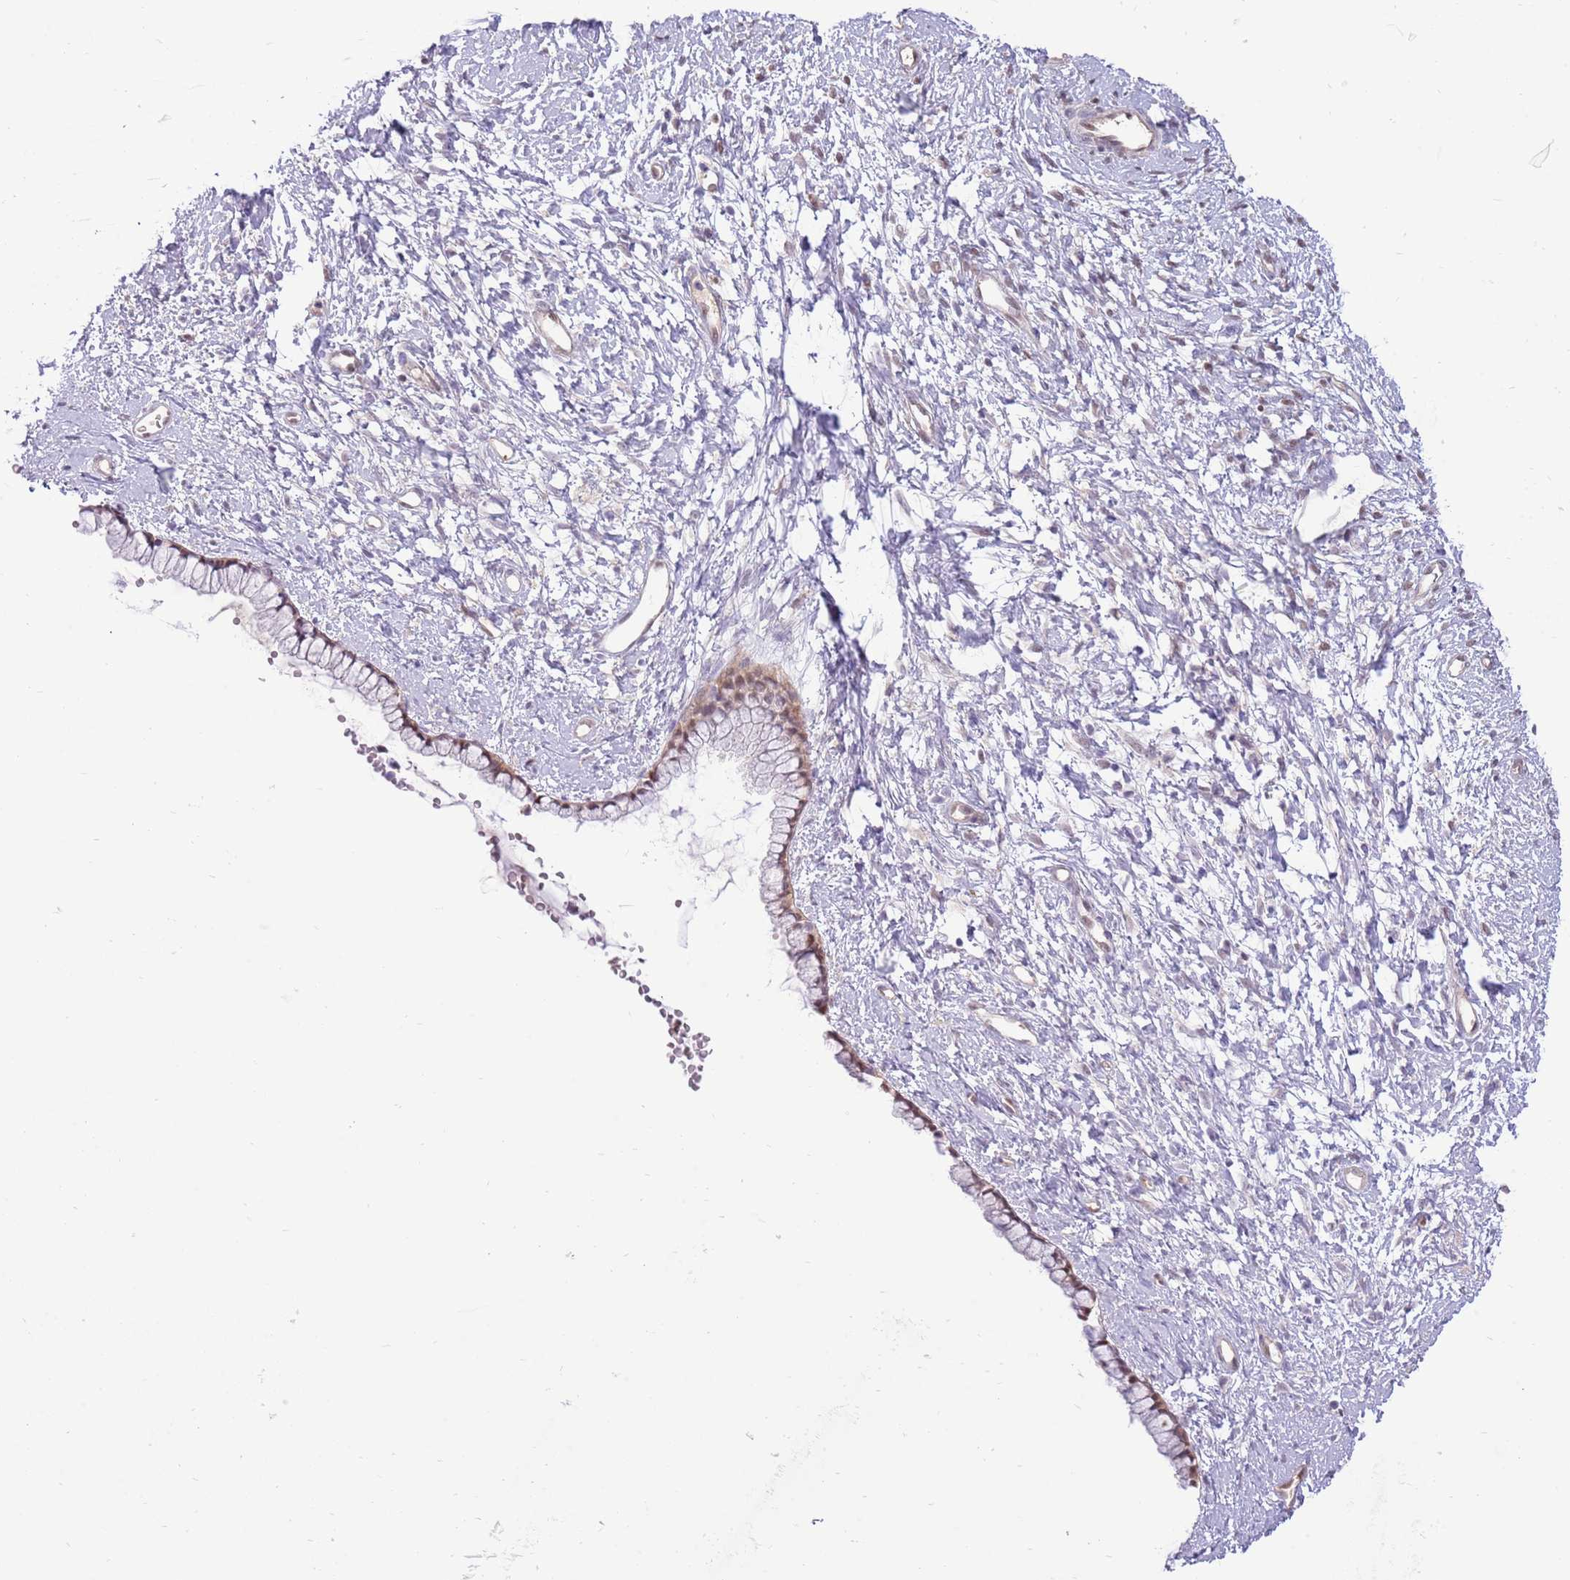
{"staining": {"intensity": "moderate", "quantity": "25%-75%", "location": "cytoplasmic/membranous,nuclear"}, "tissue": "cervix", "cell_type": "Glandular cells", "image_type": "normal", "snomed": [{"axis": "morphology", "description": "Normal tissue, NOS"}, {"axis": "topography", "description": "Cervix"}], "caption": "Cervix stained with DAB (3,3'-diaminobenzidine) IHC exhibits medium levels of moderate cytoplasmic/membranous,nuclear positivity in about 25%-75% of glandular cells. Immunohistochemistry (ihc) stains the protein of interest in brown and the nuclei are stained blue.", "gene": "NSFL1C", "patient": {"sex": "female", "age": 57}}